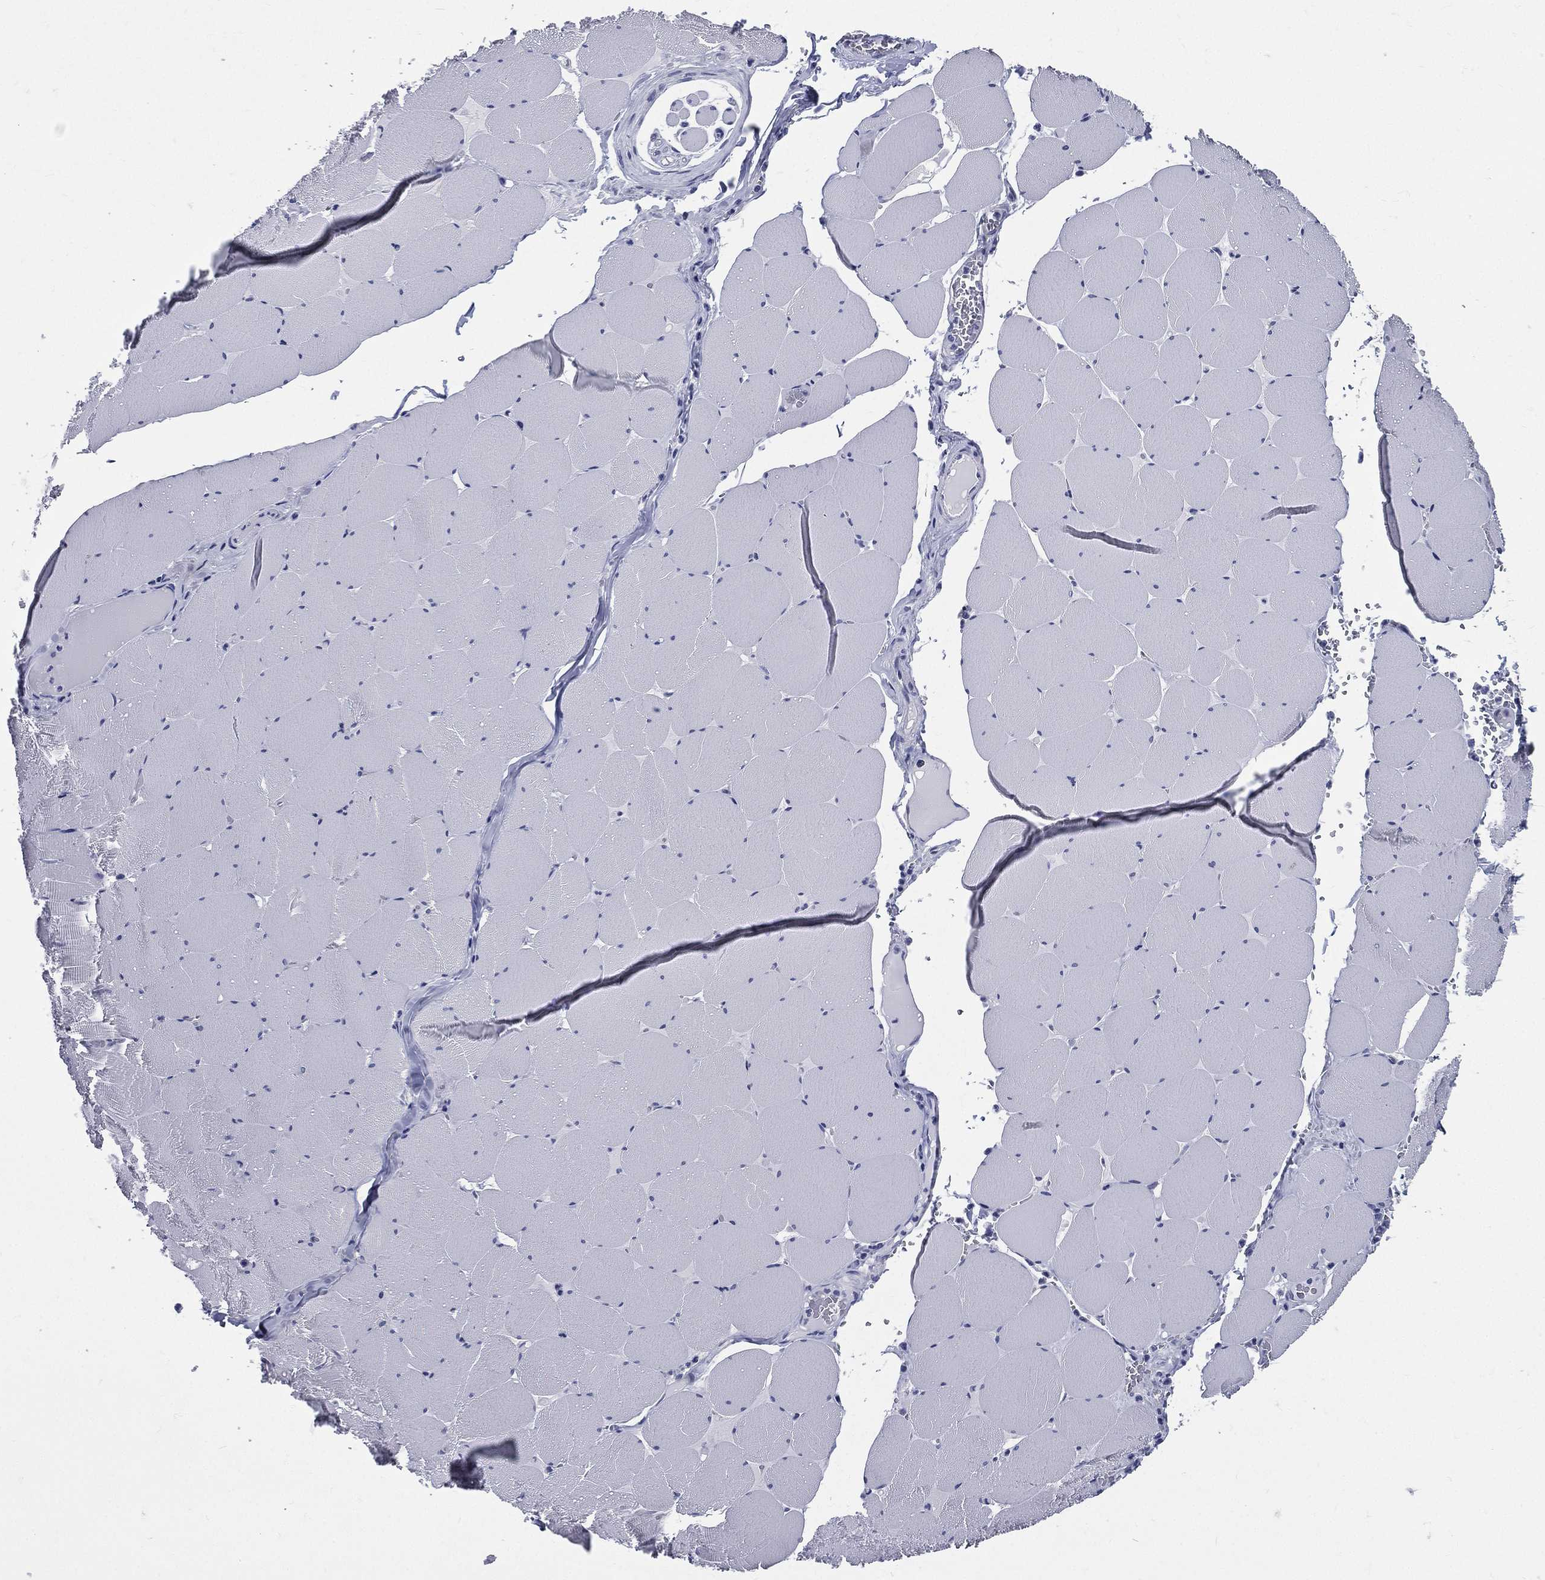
{"staining": {"intensity": "negative", "quantity": "none", "location": "none"}, "tissue": "skeletal muscle", "cell_type": "Myocytes", "image_type": "normal", "snomed": [{"axis": "morphology", "description": "Normal tissue, NOS"}, {"axis": "morphology", "description": "Malignant melanoma, Metastatic site"}, {"axis": "topography", "description": "Skeletal muscle"}], "caption": "This image is of unremarkable skeletal muscle stained with IHC to label a protein in brown with the nuclei are counter-stained blue. There is no expression in myocytes.", "gene": "DPYS", "patient": {"sex": "male", "age": 50}}